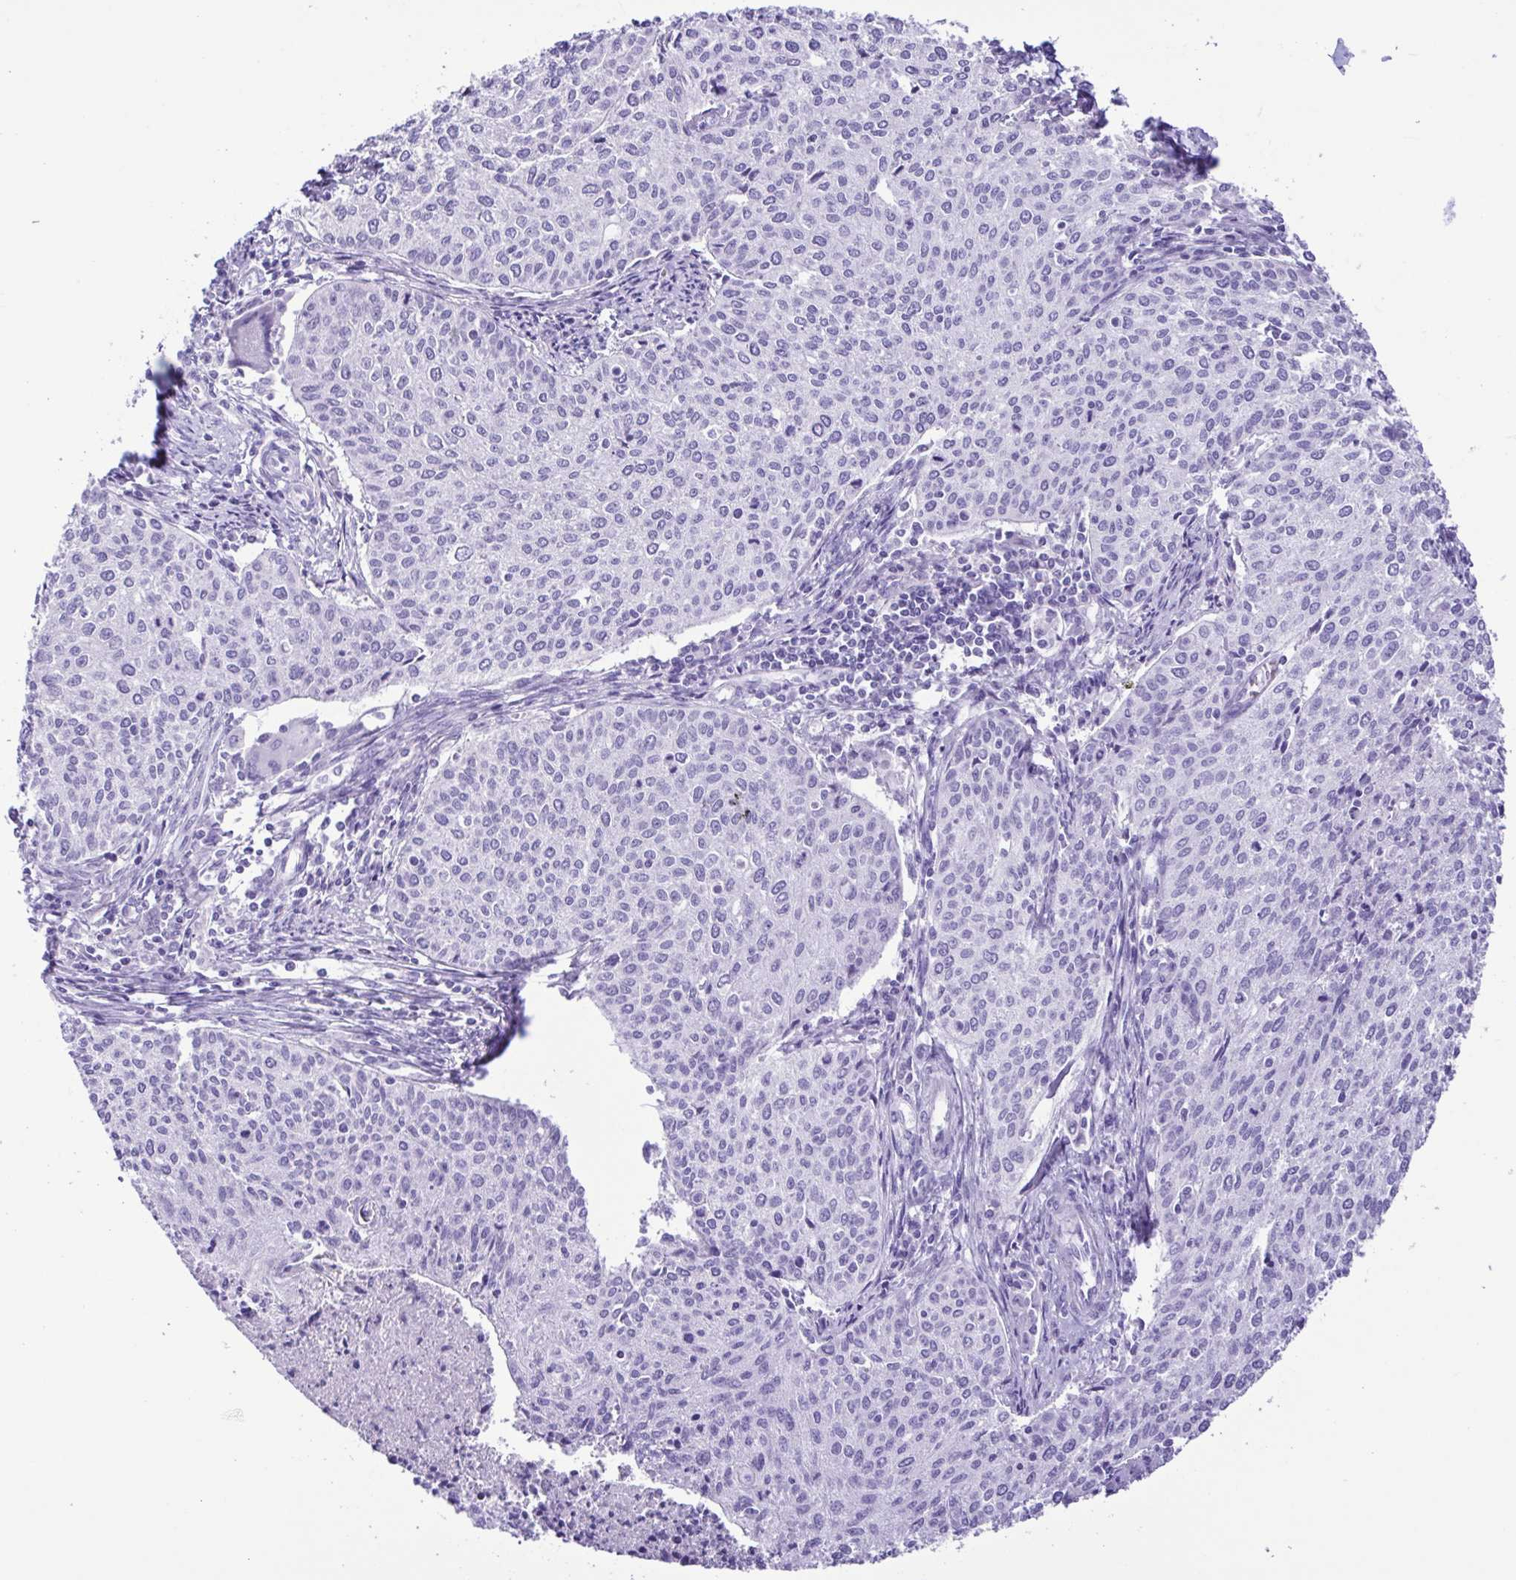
{"staining": {"intensity": "negative", "quantity": "none", "location": "none"}, "tissue": "cervical cancer", "cell_type": "Tumor cells", "image_type": "cancer", "snomed": [{"axis": "morphology", "description": "Squamous cell carcinoma, NOS"}, {"axis": "topography", "description": "Cervix"}], "caption": "IHC image of neoplastic tissue: human cervical cancer stained with DAB (3,3'-diaminobenzidine) reveals no significant protein staining in tumor cells.", "gene": "CASP14", "patient": {"sex": "female", "age": 38}}